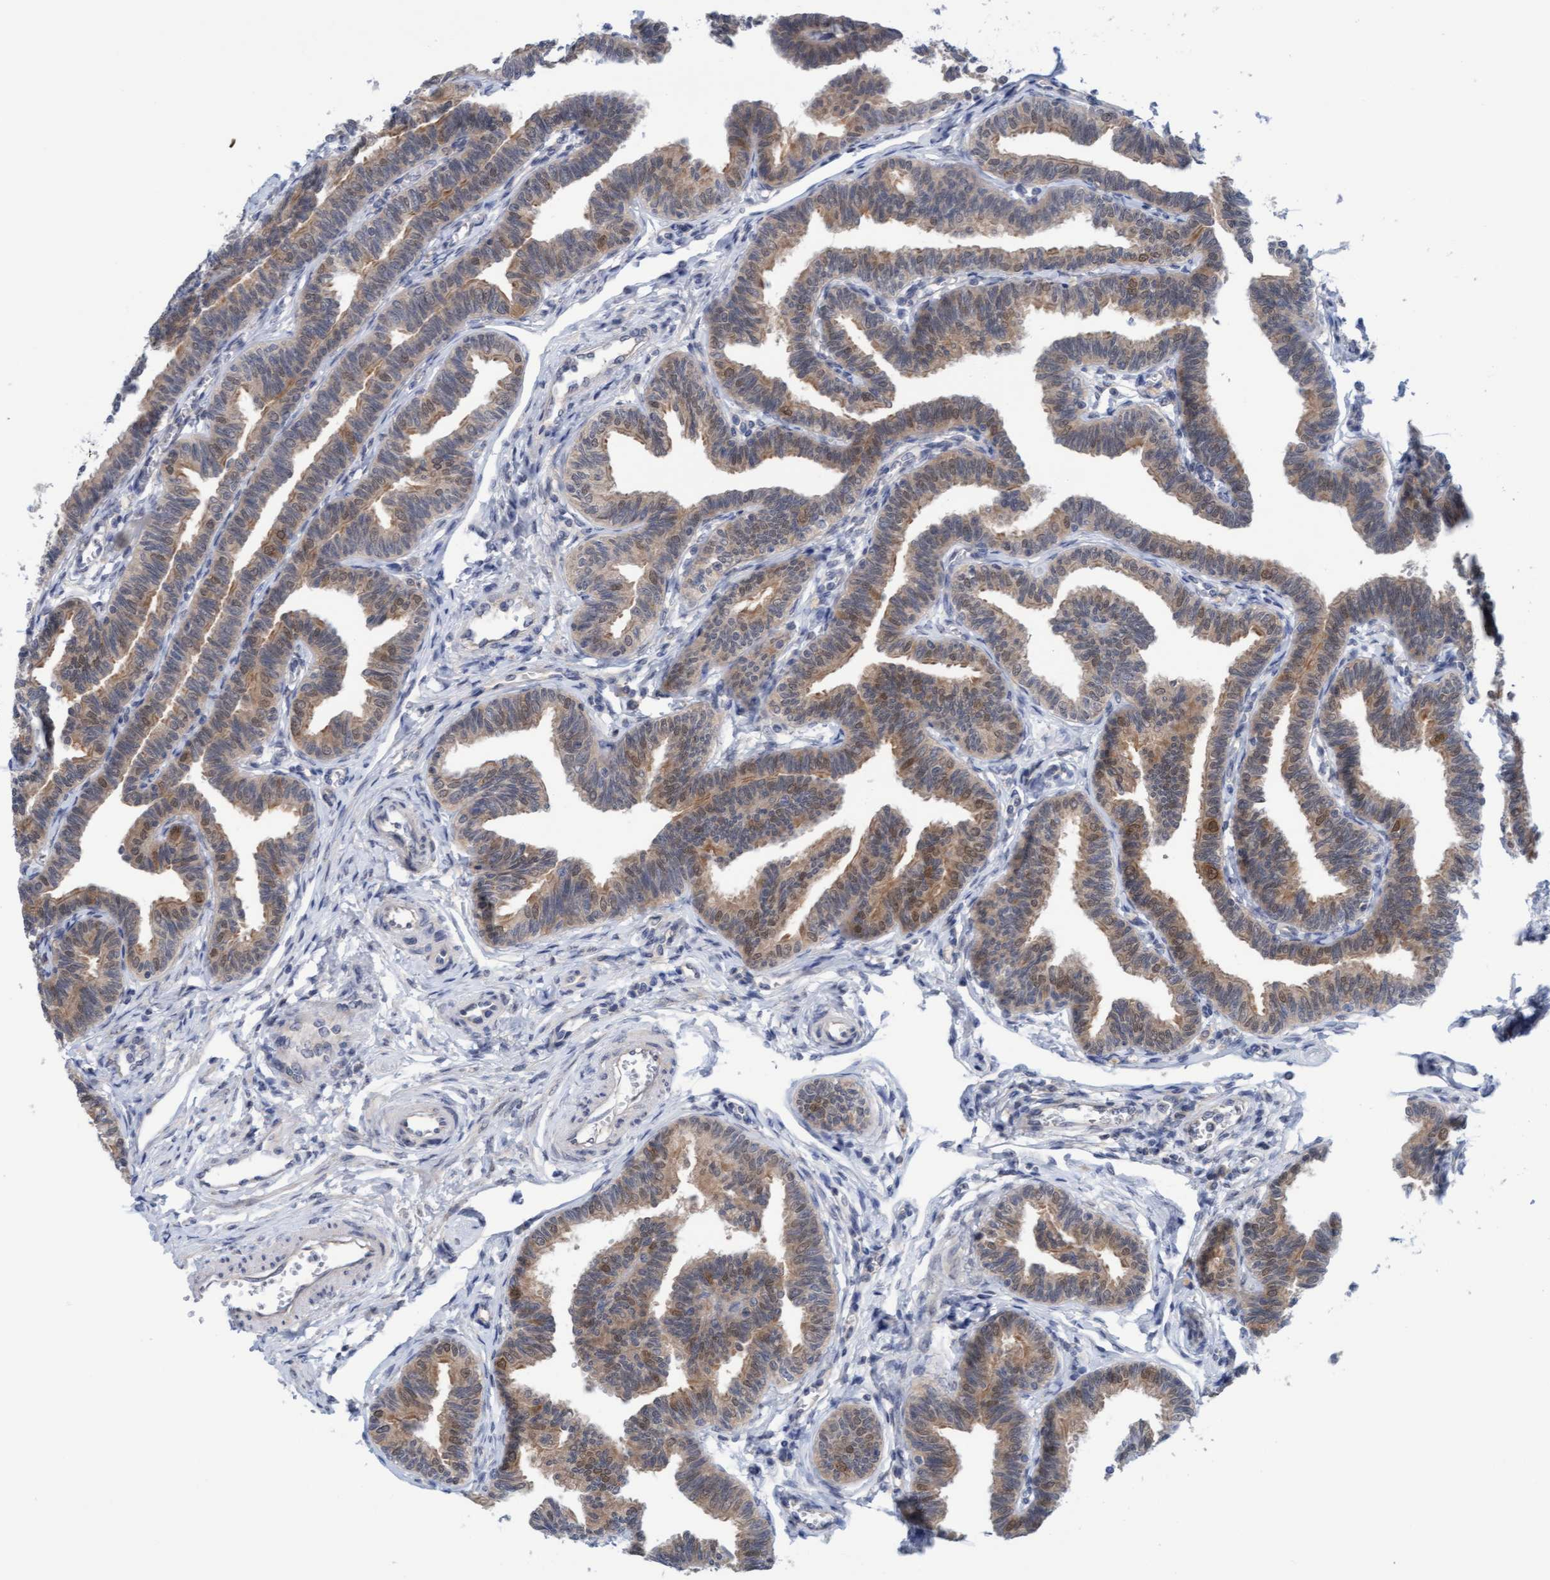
{"staining": {"intensity": "moderate", "quantity": ">75%", "location": "cytoplasmic/membranous"}, "tissue": "fallopian tube", "cell_type": "Glandular cells", "image_type": "normal", "snomed": [{"axis": "morphology", "description": "Normal tissue, NOS"}, {"axis": "topography", "description": "Fallopian tube"}, {"axis": "topography", "description": "Ovary"}], "caption": "Moderate cytoplasmic/membranous protein expression is identified in approximately >75% of glandular cells in fallopian tube.", "gene": "AMZ2", "patient": {"sex": "female", "age": 23}}